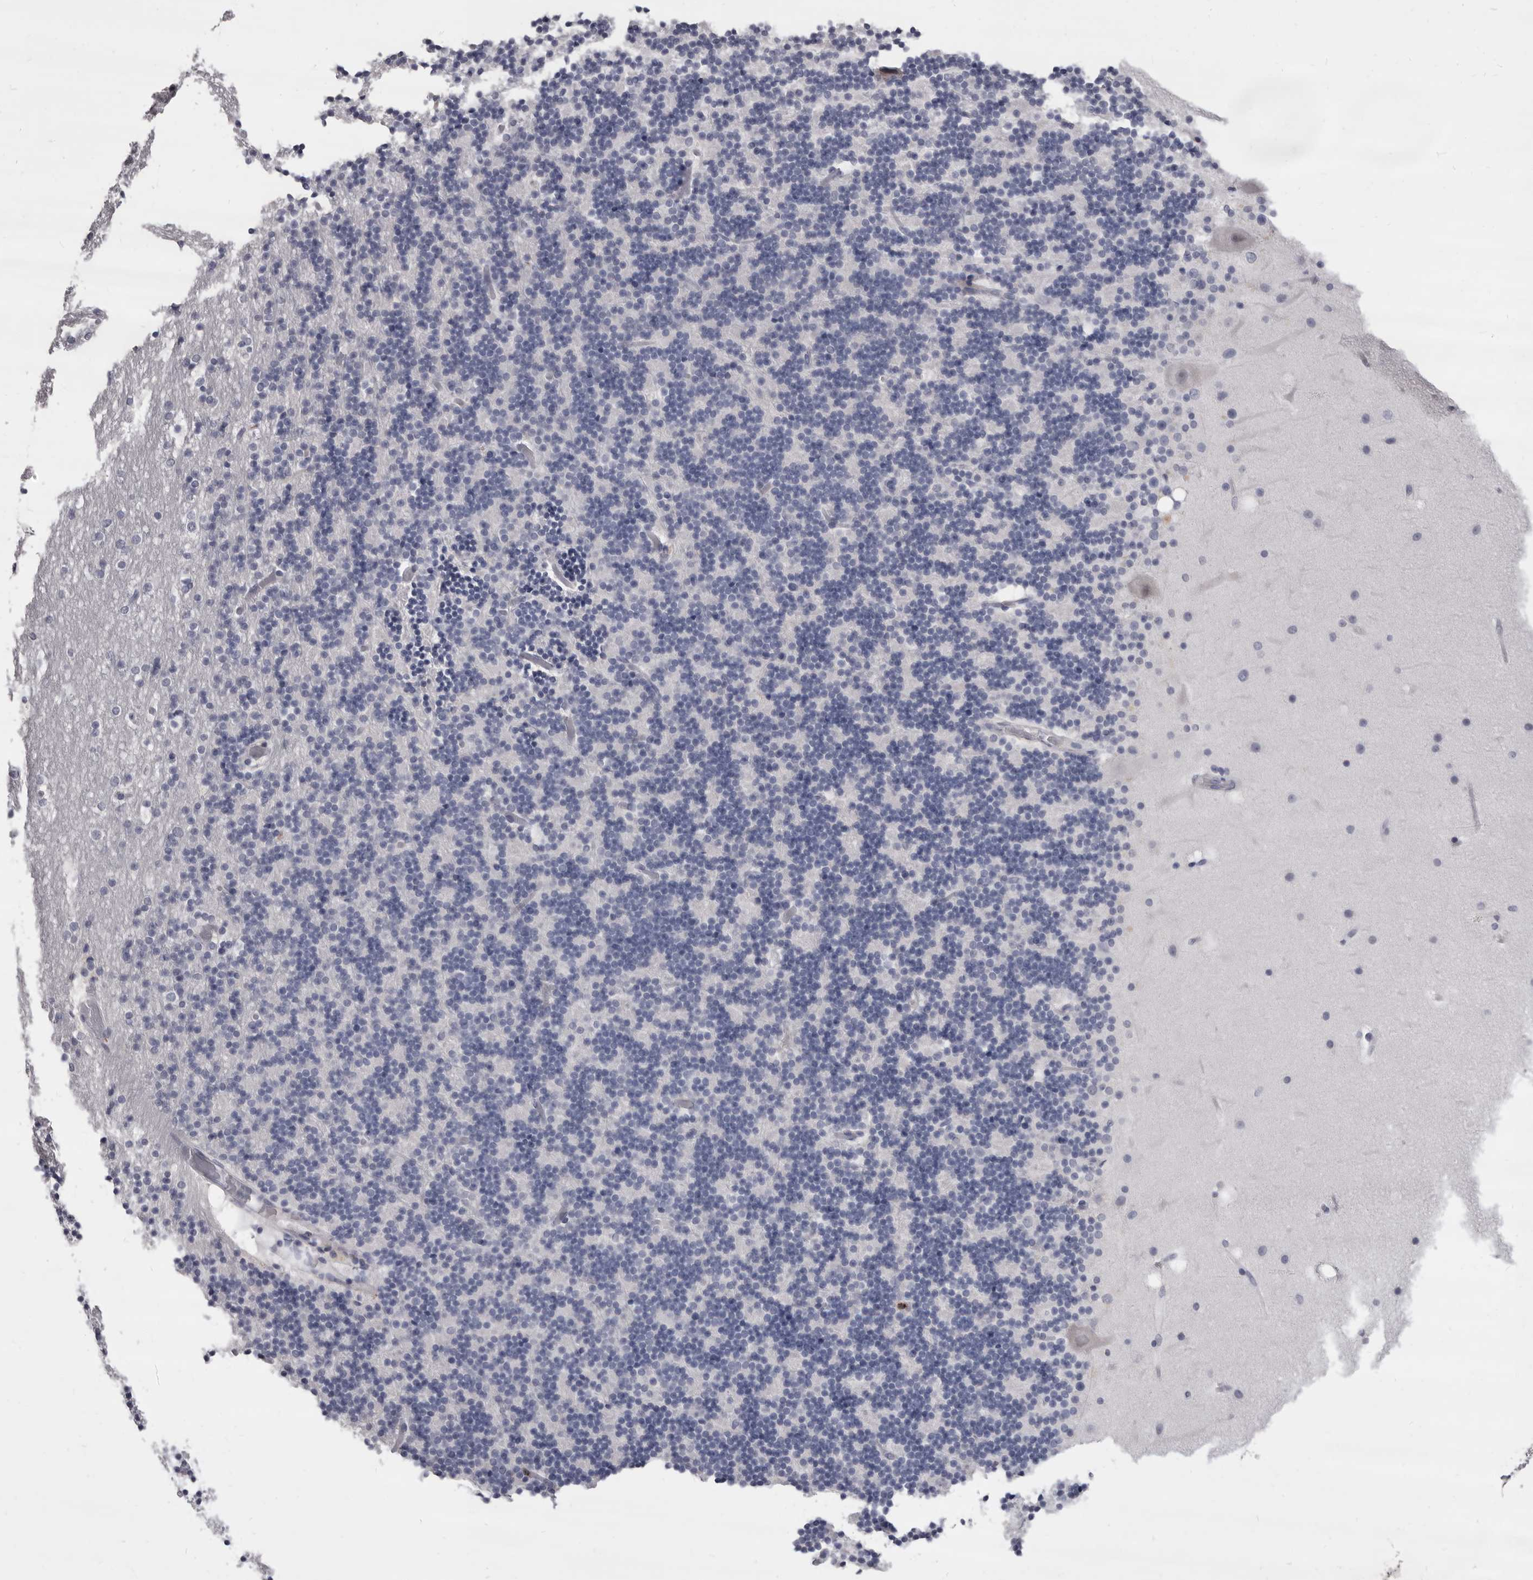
{"staining": {"intensity": "negative", "quantity": "none", "location": "none"}, "tissue": "cerebellum", "cell_type": "Cells in granular layer", "image_type": "normal", "snomed": [{"axis": "morphology", "description": "Normal tissue, NOS"}, {"axis": "topography", "description": "Cerebellum"}], "caption": "High power microscopy photomicrograph of an IHC photomicrograph of benign cerebellum, revealing no significant positivity in cells in granular layer. (Immunohistochemistry, brightfield microscopy, high magnification).", "gene": "GZMH", "patient": {"sex": "male", "age": 57}}